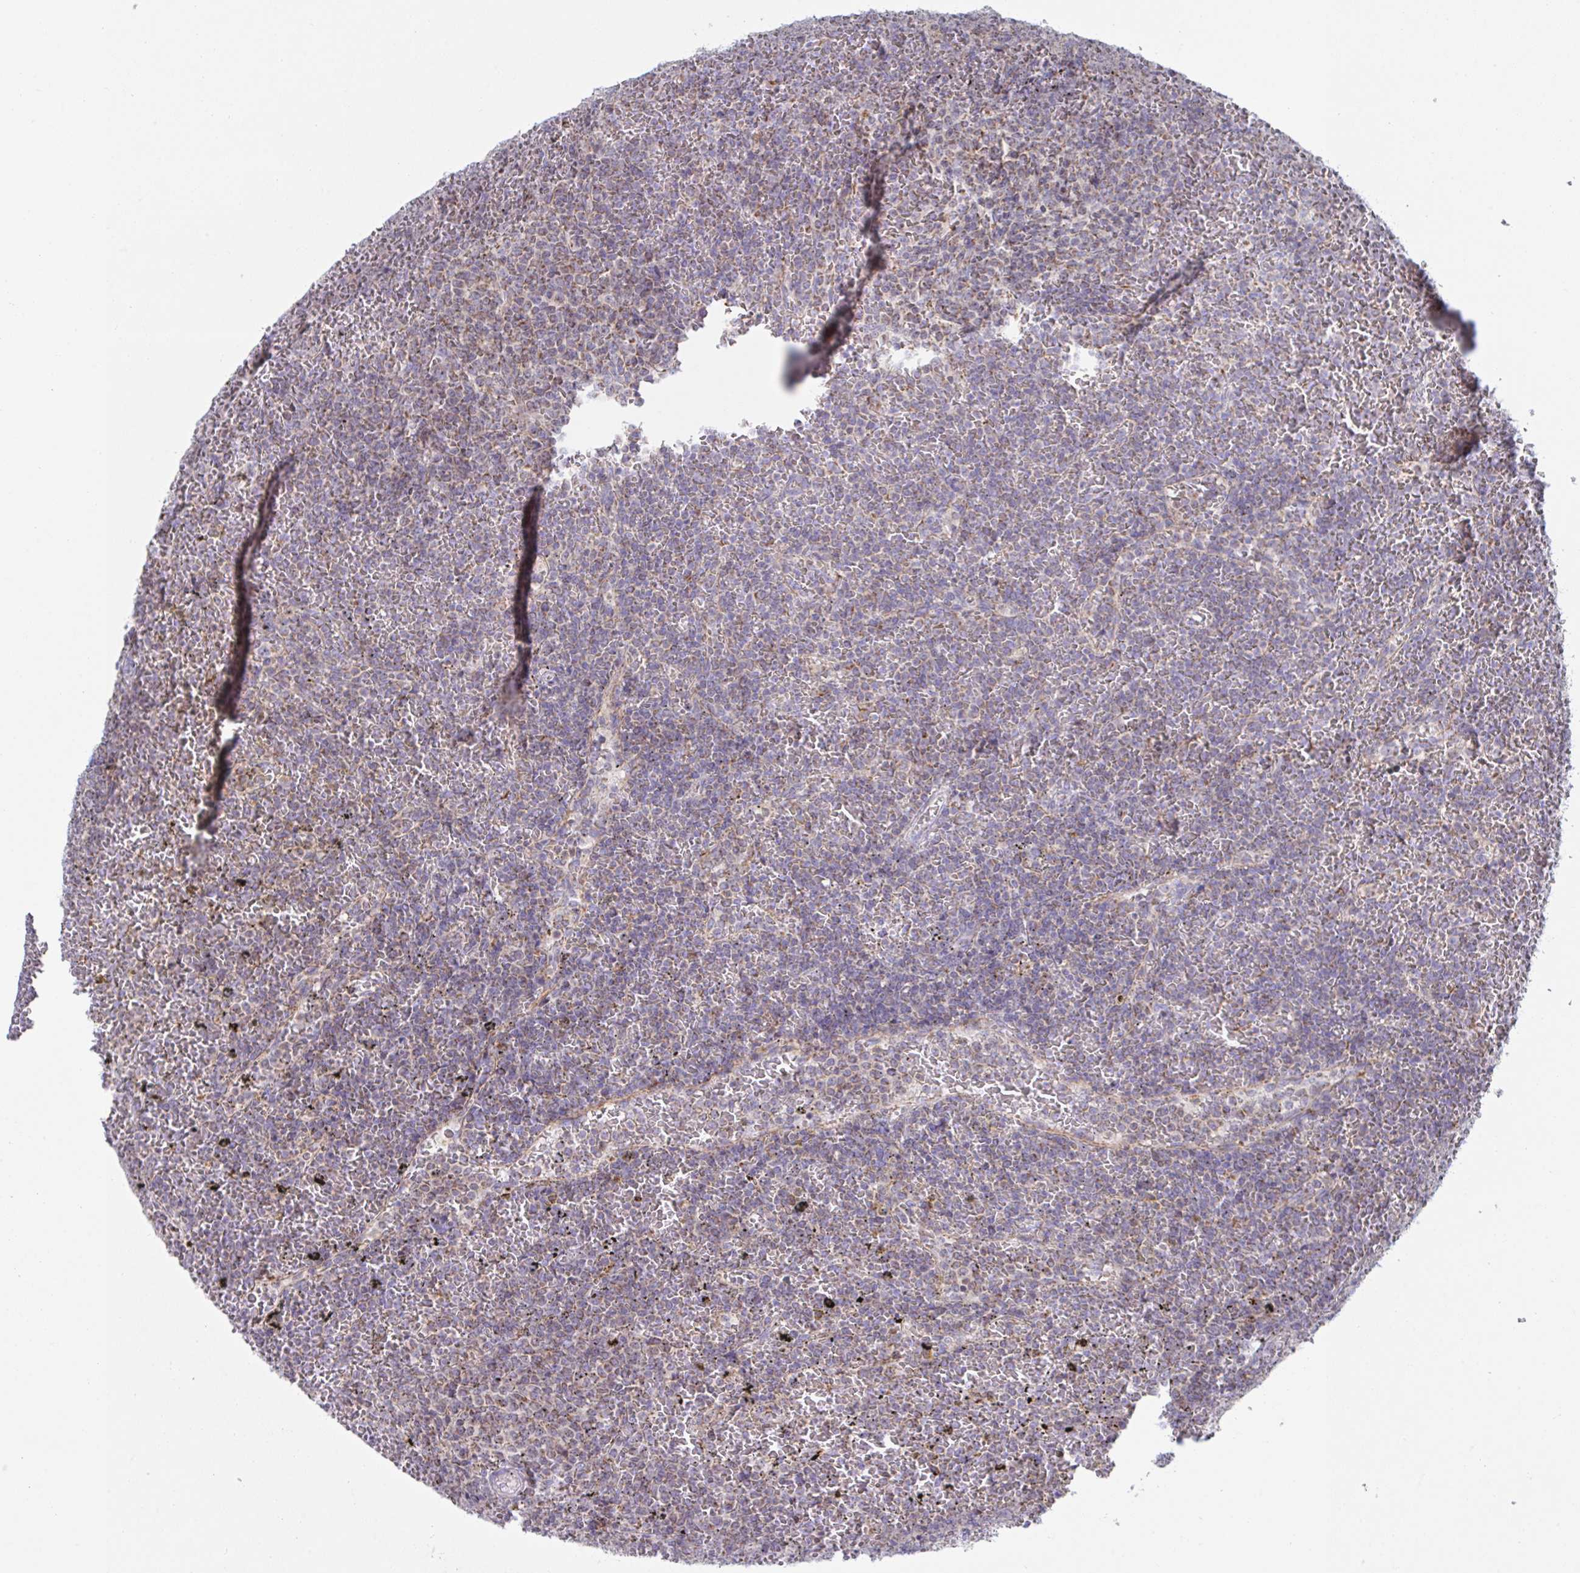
{"staining": {"intensity": "weak", "quantity": "25%-75%", "location": "cytoplasmic/membranous"}, "tissue": "lymphoma", "cell_type": "Tumor cells", "image_type": "cancer", "snomed": [{"axis": "morphology", "description": "Malignant lymphoma, non-Hodgkin's type, Low grade"}, {"axis": "topography", "description": "Spleen"}], "caption": "Tumor cells demonstrate low levels of weak cytoplasmic/membranous positivity in approximately 25%-75% of cells in low-grade malignant lymphoma, non-Hodgkin's type.", "gene": "NDUFA7", "patient": {"sex": "female", "age": 77}}